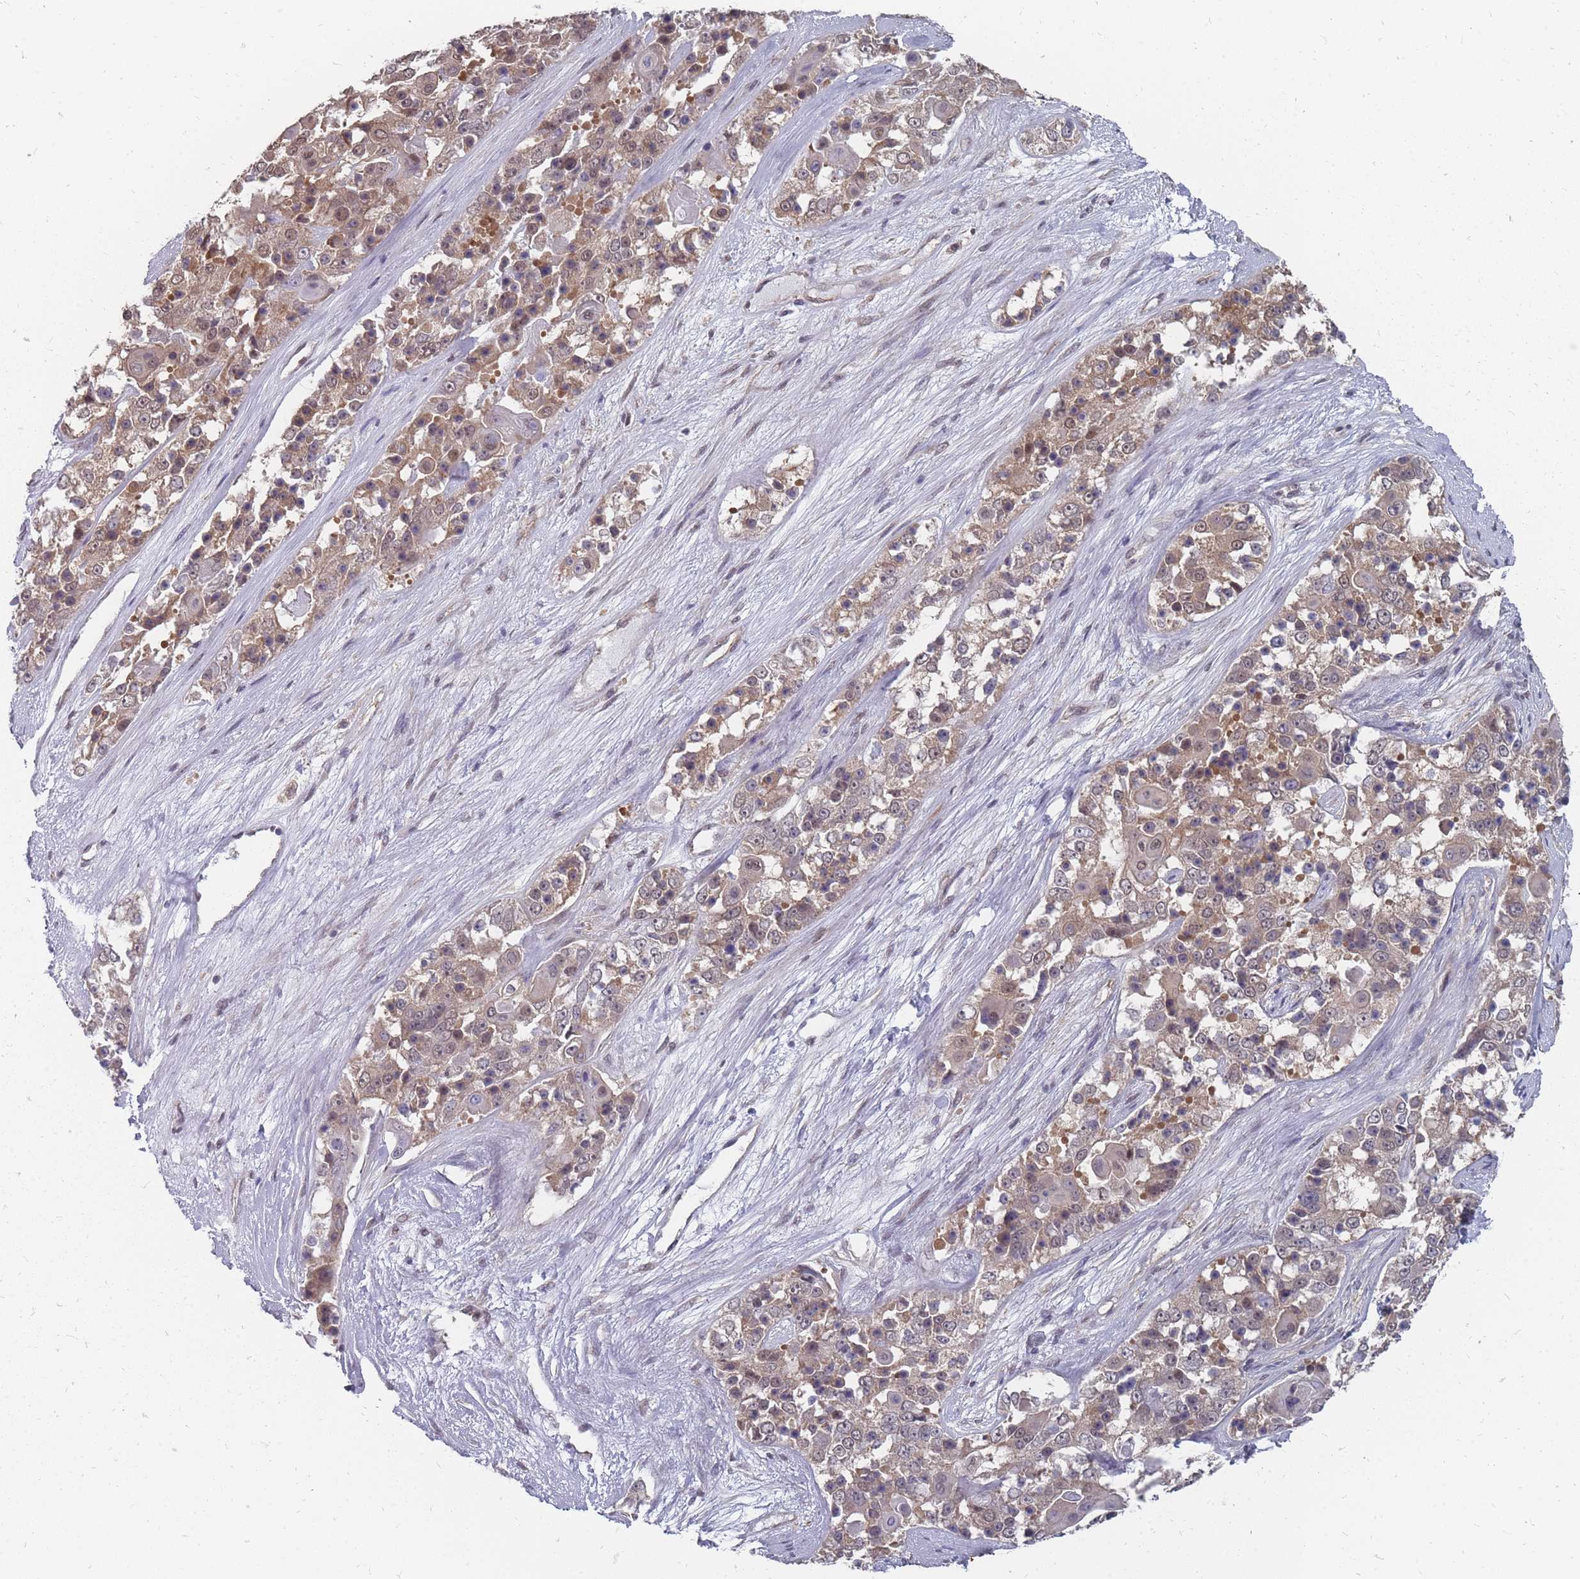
{"staining": {"intensity": "moderate", "quantity": "25%-75%", "location": "cytoplasmic/membranous,nuclear"}, "tissue": "ovarian cancer", "cell_type": "Tumor cells", "image_type": "cancer", "snomed": [{"axis": "morphology", "description": "Carcinoma, endometroid"}, {"axis": "topography", "description": "Ovary"}], "caption": "Immunohistochemical staining of endometroid carcinoma (ovarian) shows moderate cytoplasmic/membranous and nuclear protein staining in approximately 25%-75% of tumor cells.", "gene": "NKD1", "patient": {"sex": "female", "age": 51}}